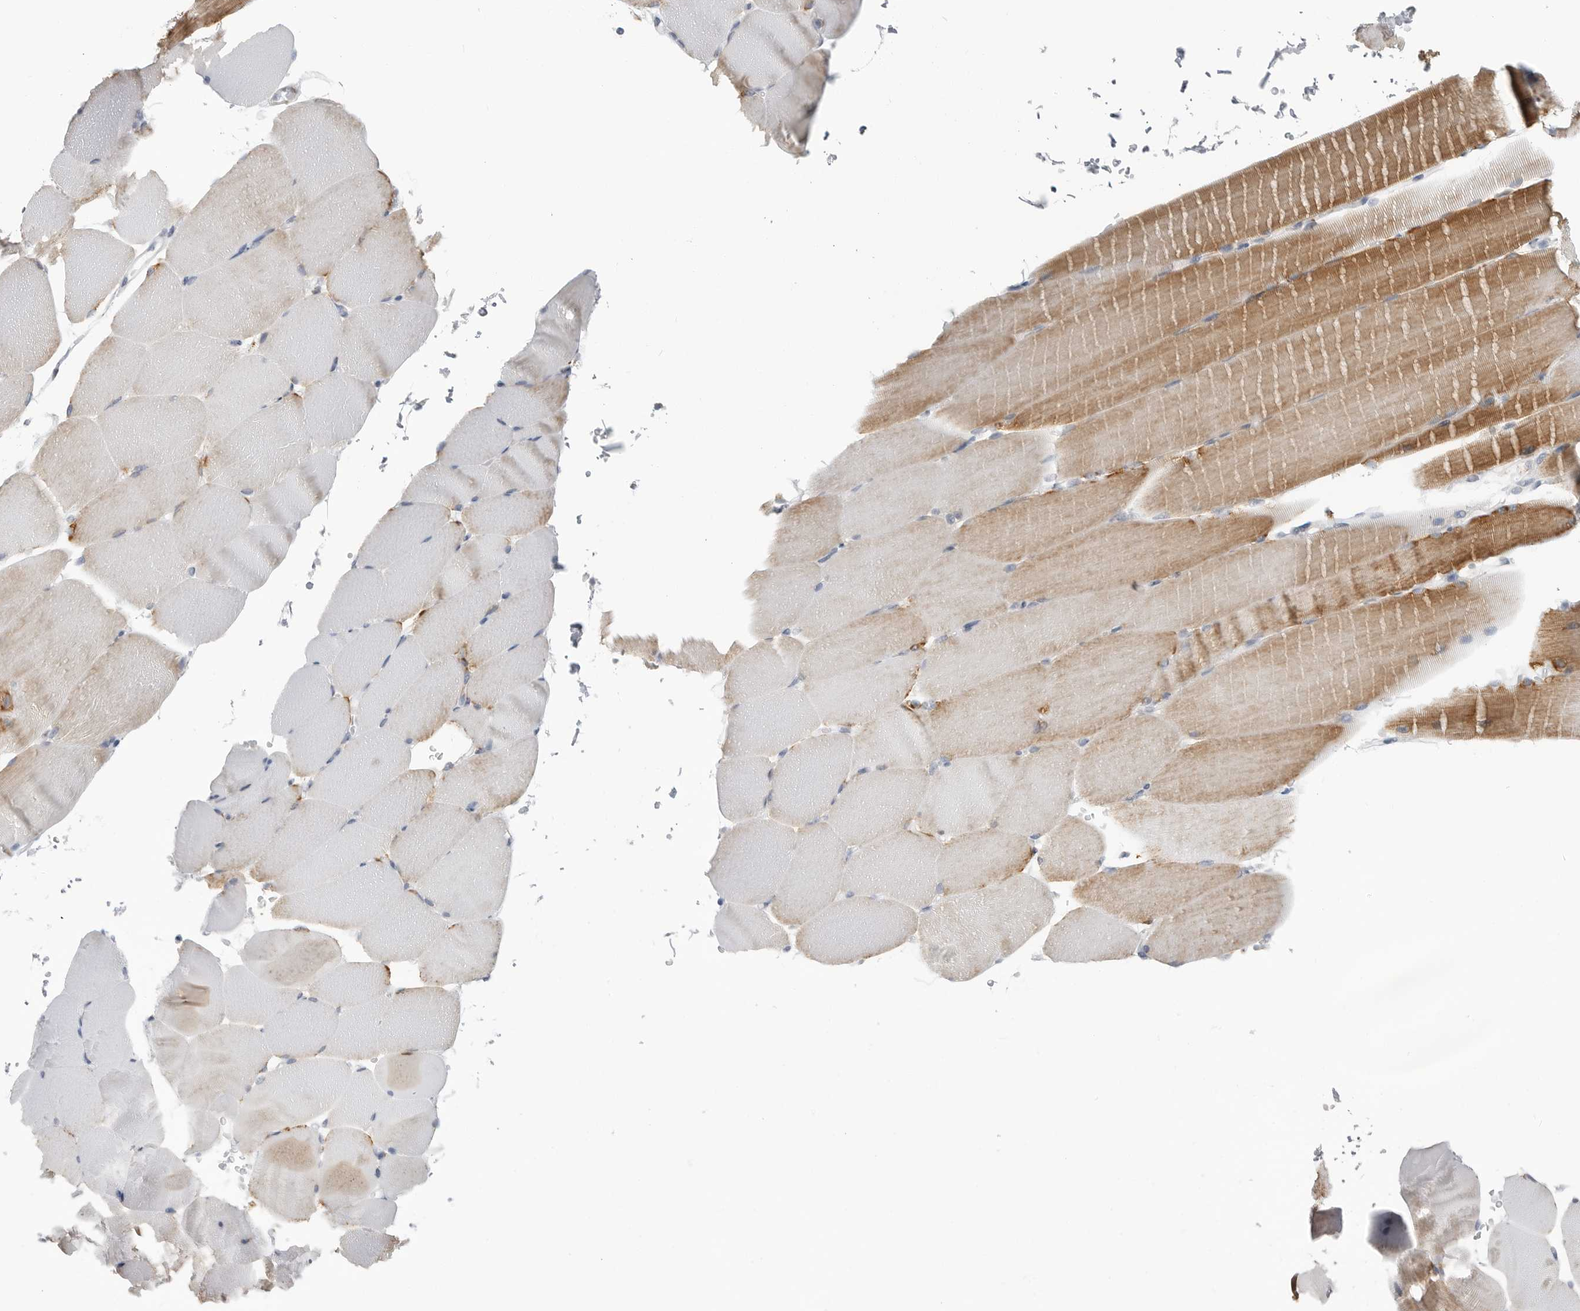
{"staining": {"intensity": "moderate", "quantity": "<25%", "location": "cytoplasmic/membranous"}, "tissue": "skeletal muscle", "cell_type": "Myocytes", "image_type": "normal", "snomed": [{"axis": "morphology", "description": "Normal tissue, NOS"}, {"axis": "topography", "description": "Skeletal muscle"}, {"axis": "topography", "description": "Parathyroid gland"}], "caption": "Protein expression analysis of unremarkable skeletal muscle demonstrates moderate cytoplasmic/membranous expression in about <25% of myocytes.", "gene": "COX5A", "patient": {"sex": "female", "age": 37}}